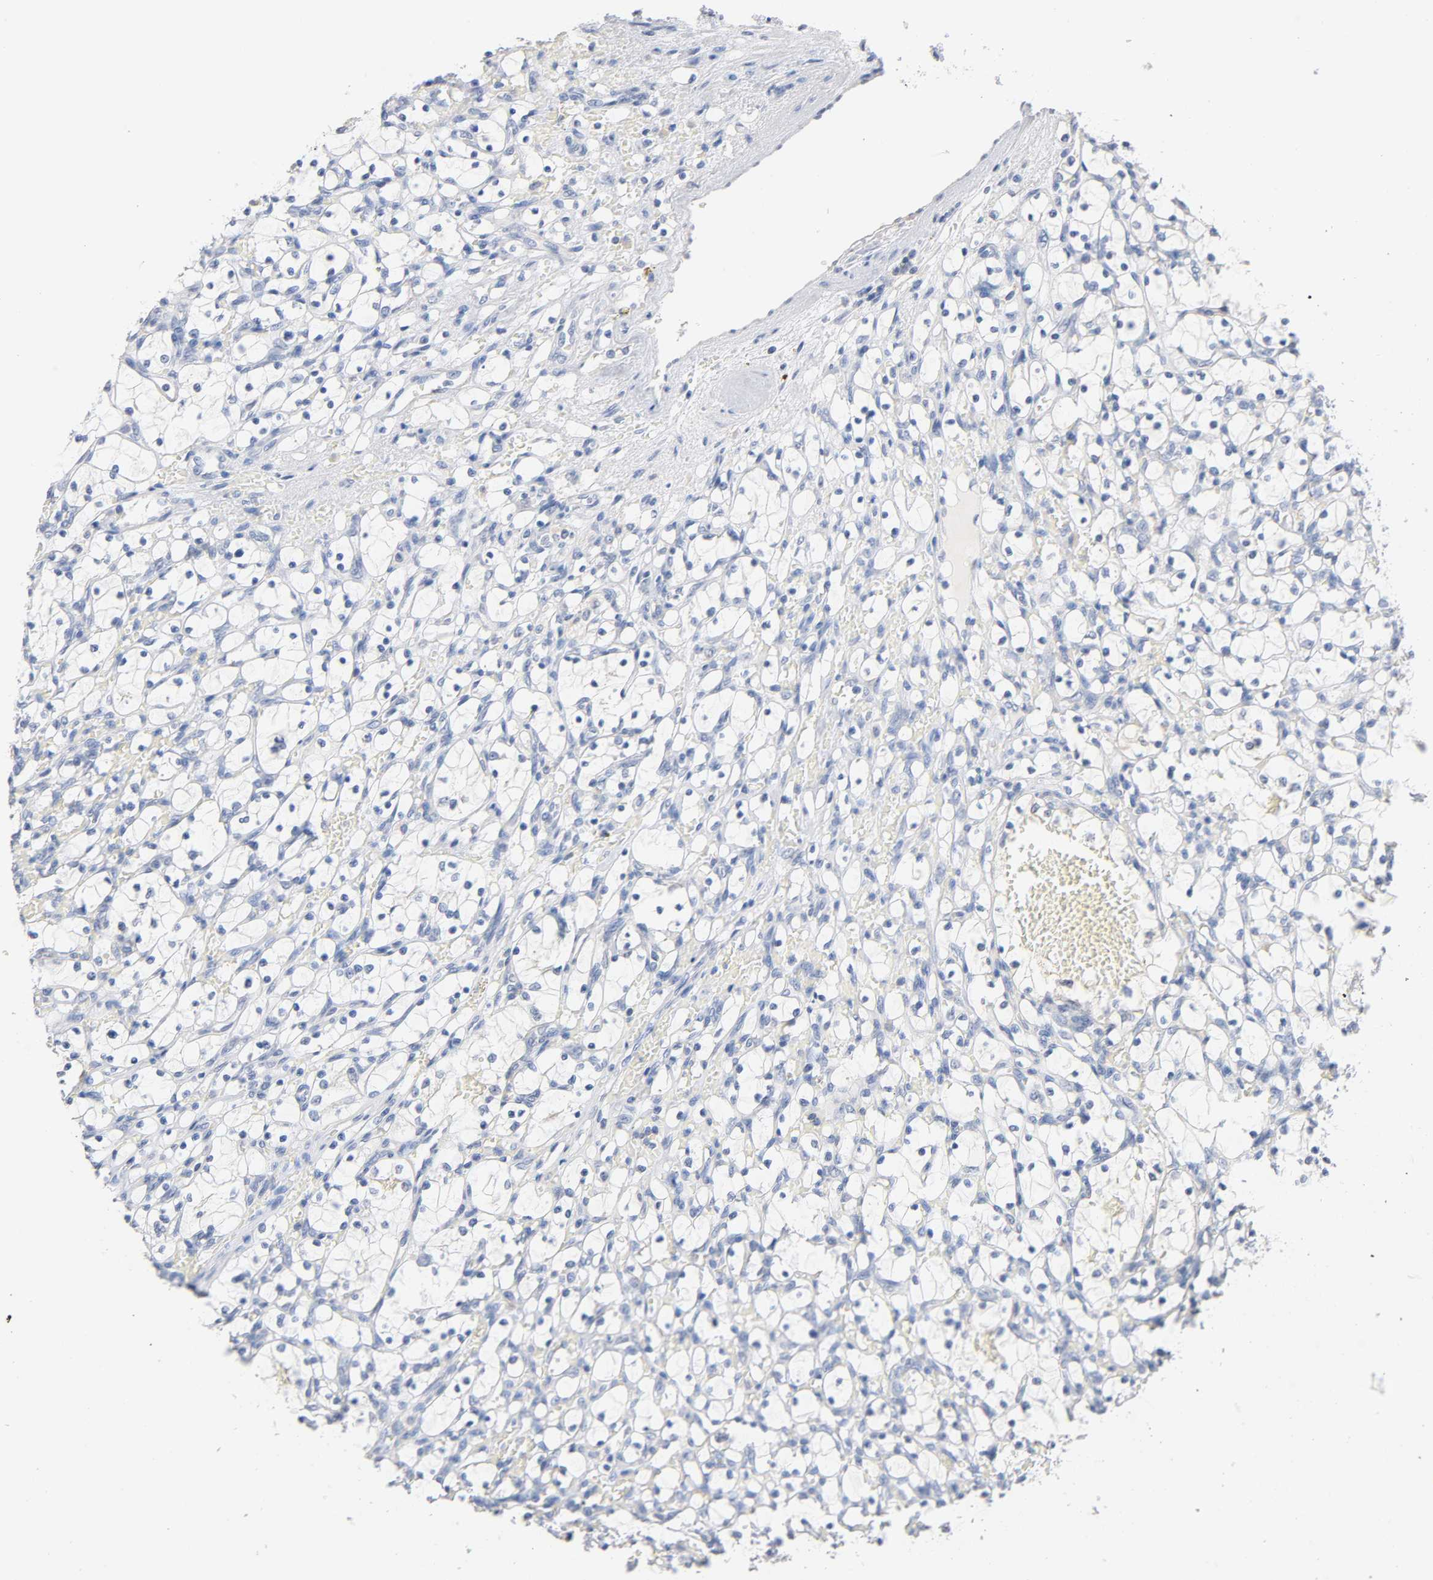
{"staining": {"intensity": "negative", "quantity": "none", "location": "none"}, "tissue": "renal cancer", "cell_type": "Tumor cells", "image_type": "cancer", "snomed": [{"axis": "morphology", "description": "Adenocarcinoma, NOS"}, {"axis": "topography", "description": "Kidney"}], "caption": "Micrograph shows no significant protein positivity in tumor cells of adenocarcinoma (renal).", "gene": "MALT1", "patient": {"sex": "female", "age": 69}}